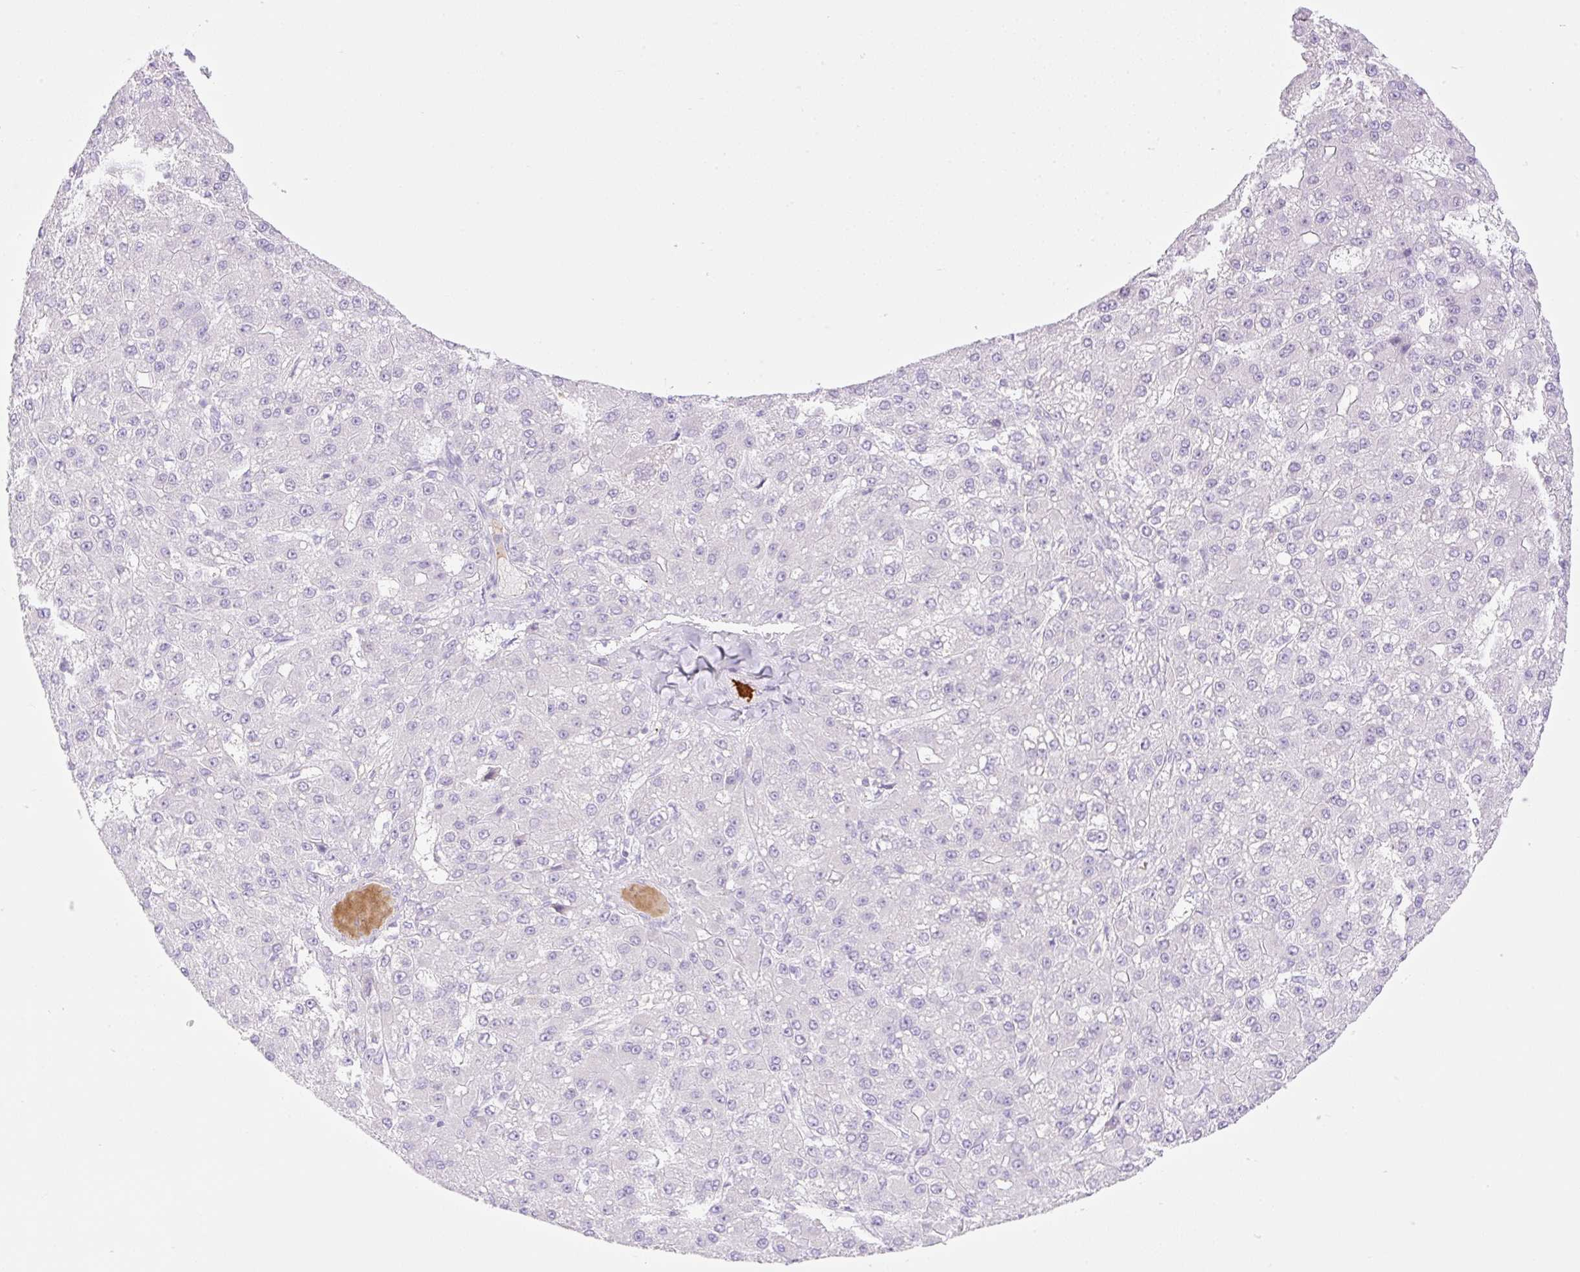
{"staining": {"intensity": "negative", "quantity": "none", "location": "none"}, "tissue": "liver cancer", "cell_type": "Tumor cells", "image_type": "cancer", "snomed": [{"axis": "morphology", "description": "Carcinoma, Hepatocellular, NOS"}, {"axis": "topography", "description": "Liver"}], "caption": "This is an immunohistochemistry (IHC) image of hepatocellular carcinoma (liver). There is no expression in tumor cells.", "gene": "CDX1", "patient": {"sex": "male", "age": 67}}